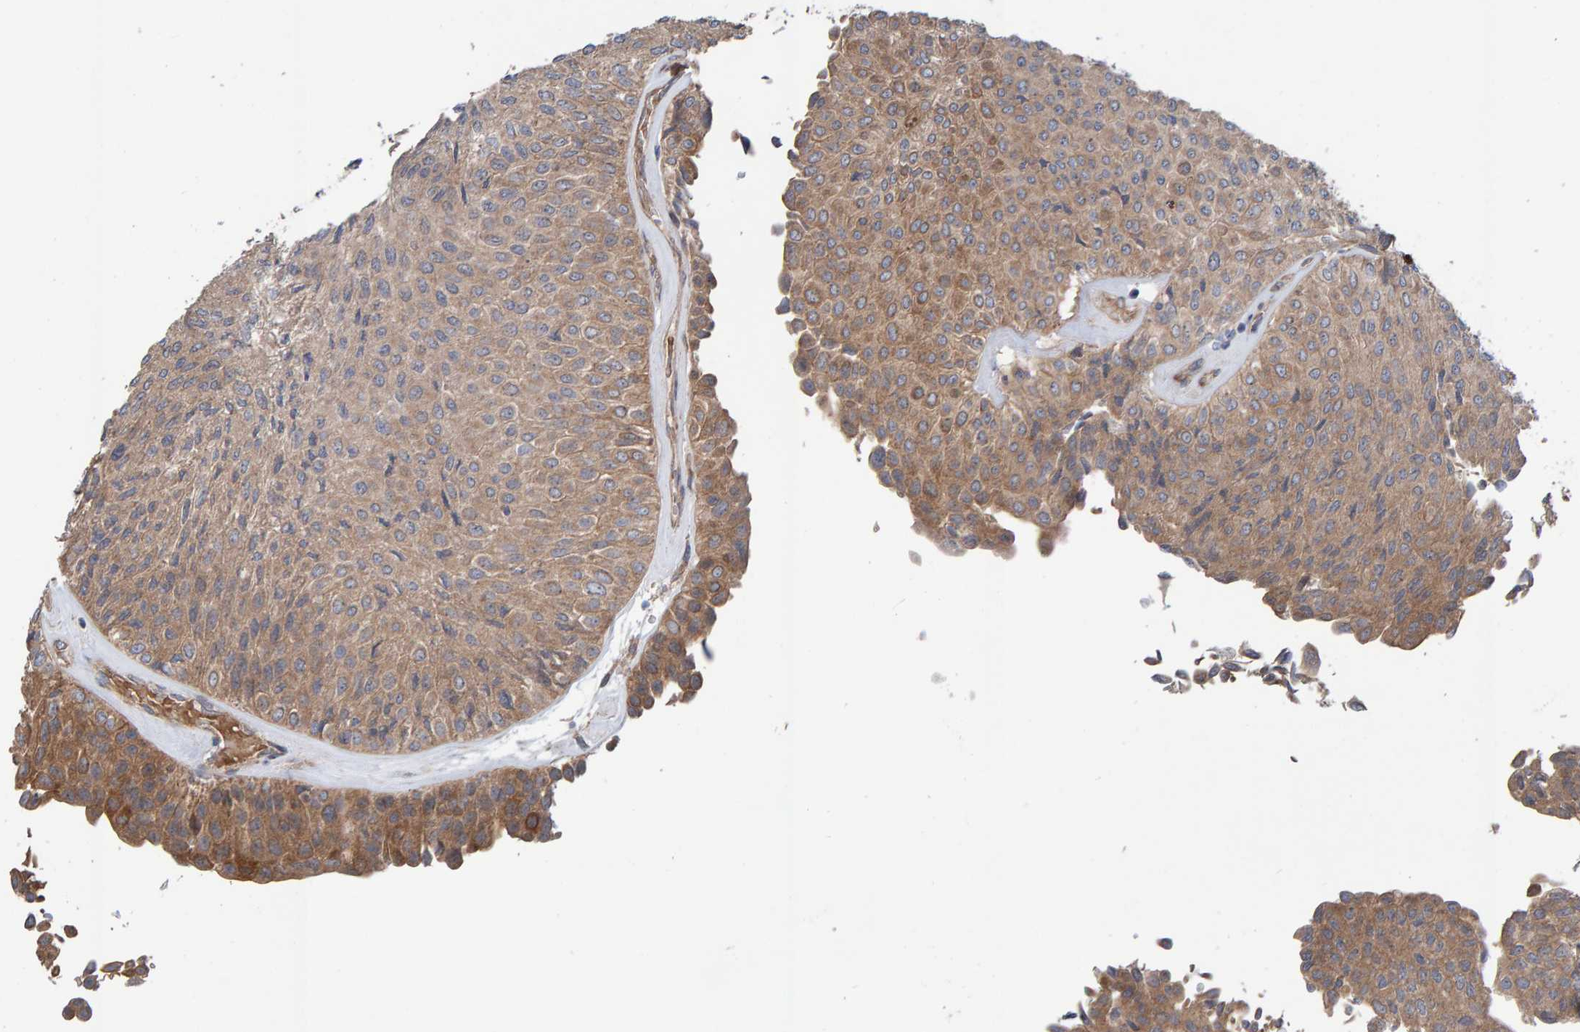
{"staining": {"intensity": "moderate", "quantity": ">75%", "location": "cytoplasmic/membranous"}, "tissue": "urothelial cancer", "cell_type": "Tumor cells", "image_type": "cancer", "snomed": [{"axis": "morphology", "description": "Urothelial carcinoma, Low grade"}, {"axis": "topography", "description": "Urinary bladder"}], "caption": "Moderate cytoplasmic/membranous expression for a protein is appreciated in approximately >75% of tumor cells of urothelial cancer using immunohistochemistry.", "gene": "LRSAM1", "patient": {"sex": "male", "age": 78}}